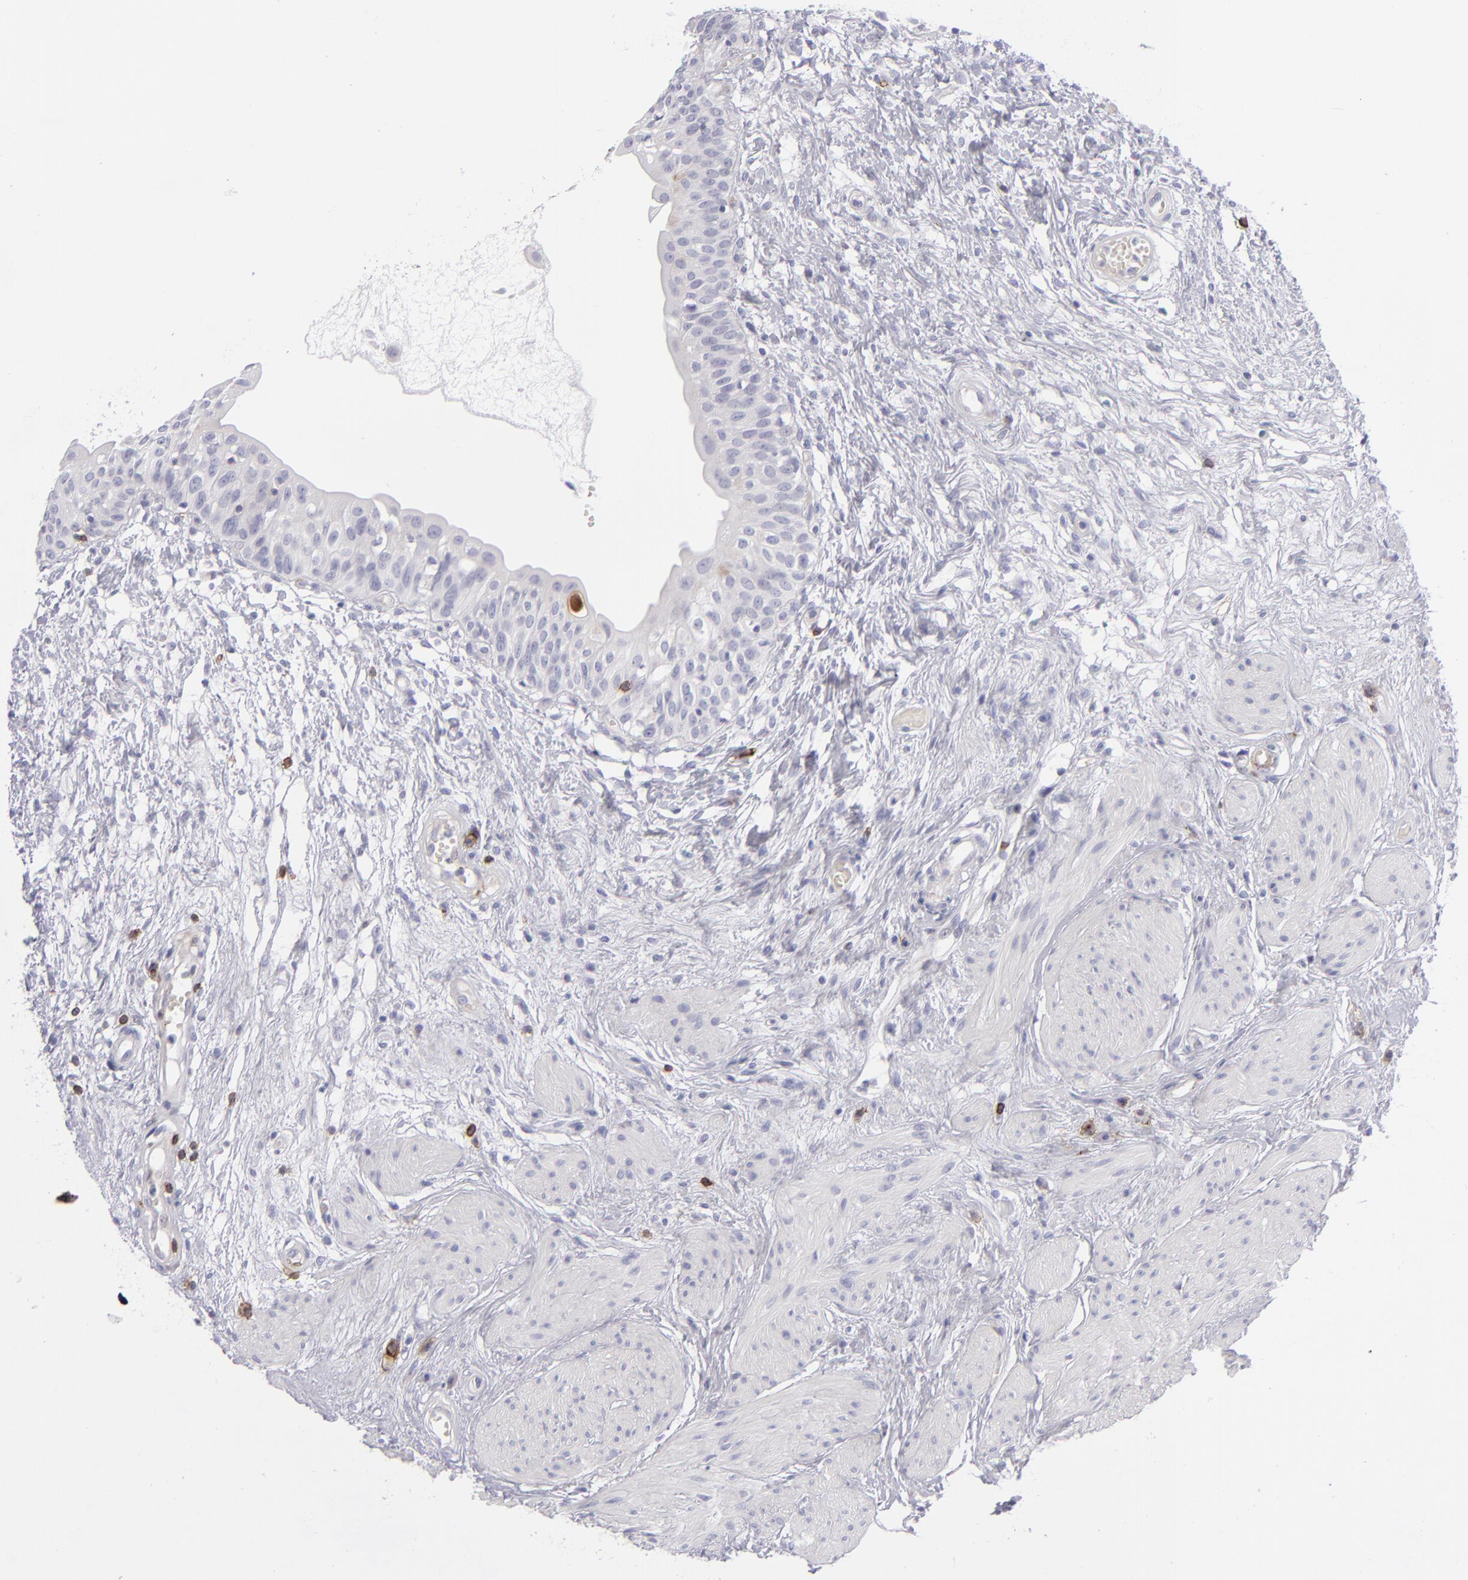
{"staining": {"intensity": "negative", "quantity": "none", "location": "none"}, "tissue": "urinary bladder", "cell_type": "Urothelial cells", "image_type": "normal", "snomed": [{"axis": "morphology", "description": "Normal tissue, NOS"}, {"axis": "topography", "description": "Urinary bladder"}], "caption": "This is a histopathology image of immunohistochemistry (IHC) staining of normal urinary bladder, which shows no positivity in urothelial cells.", "gene": "CD27", "patient": {"sex": "female", "age": 55}}